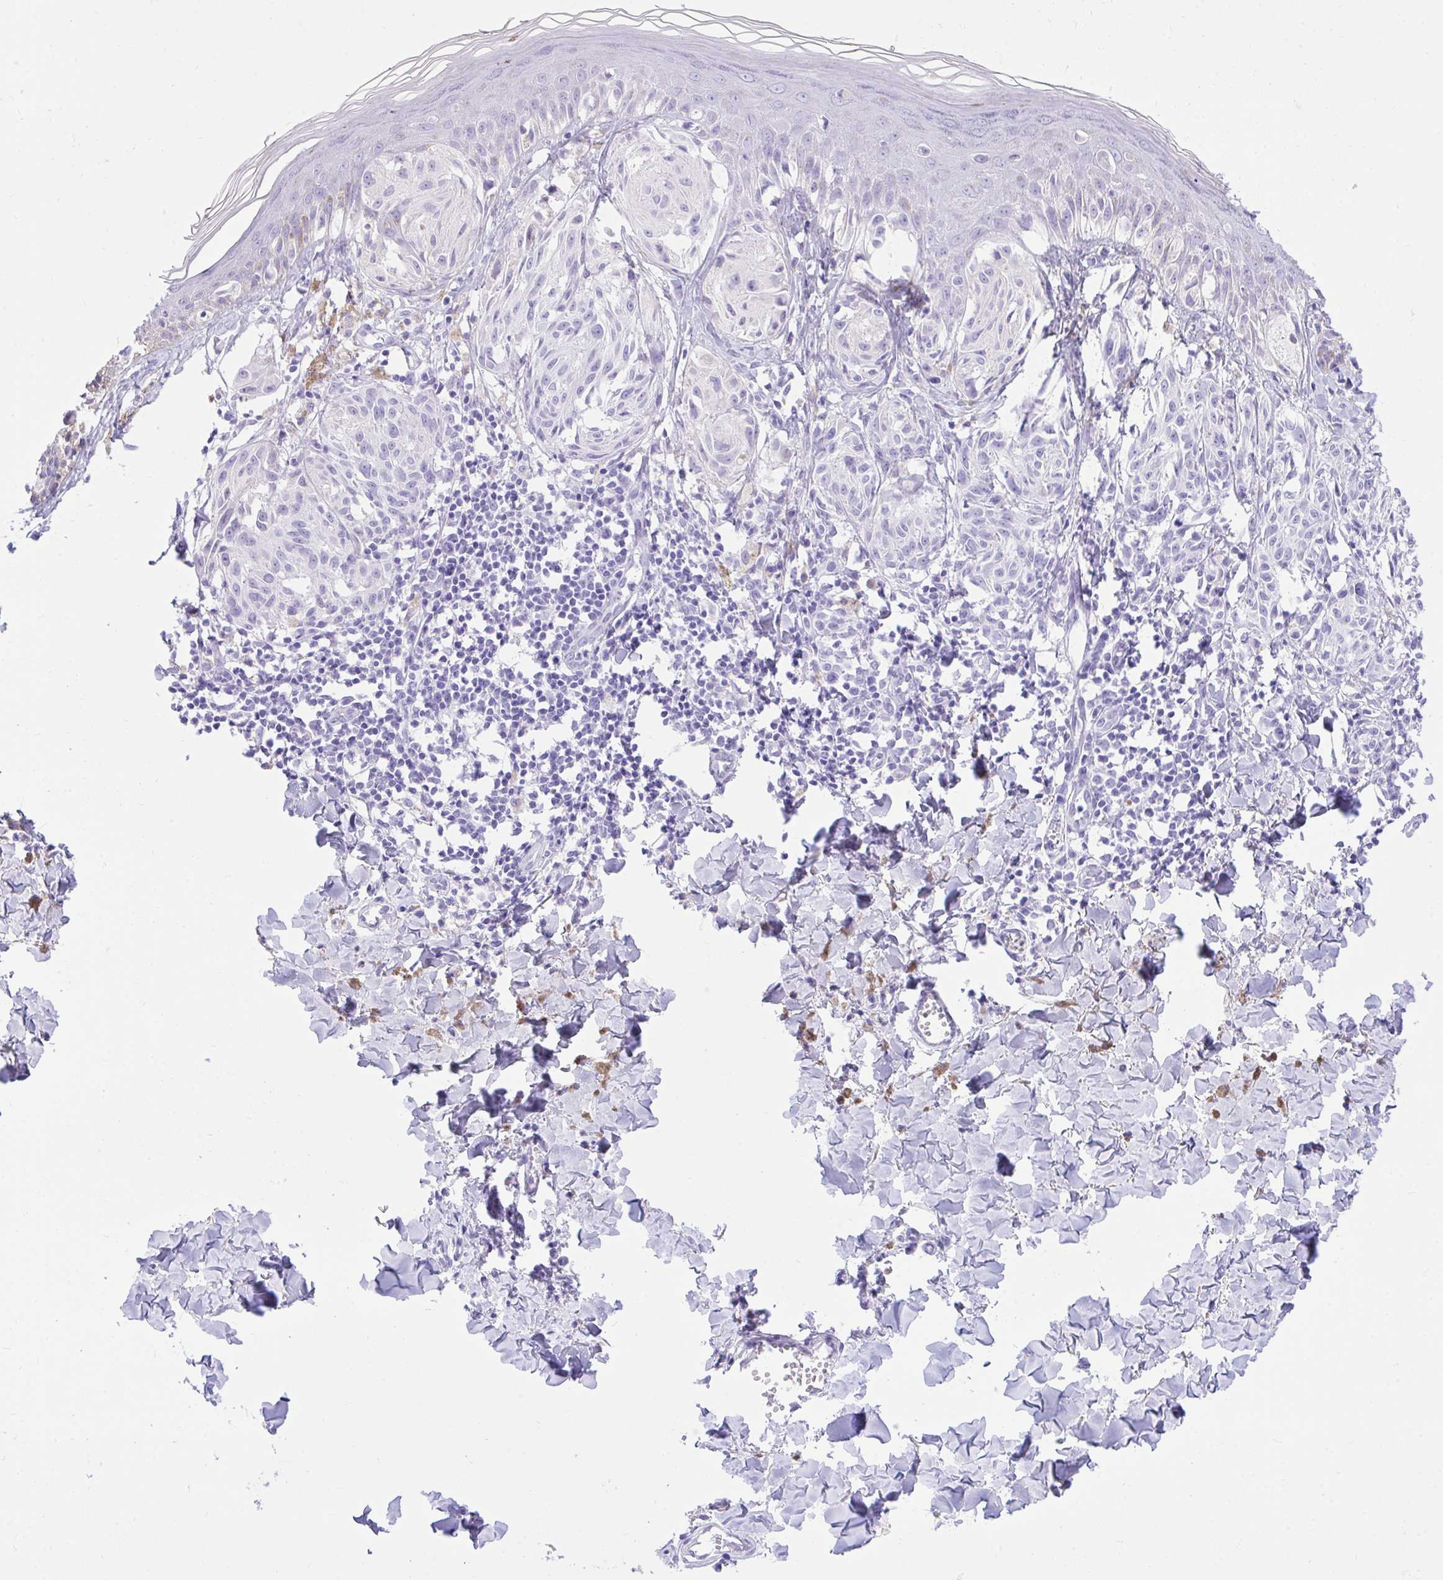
{"staining": {"intensity": "negative", "quantity": "none", "location": "none"}, "tissue": "melanoma", "cell_type": "Tumor cells", "image_type": "cancer", "snomed": [{"axis": "morphology", "description": "Malignant melanoma, NOS"}, {"axis": "topography", "description": "Skin"}], "caption": "Immunohistochemistry (IHC) of human malignant melanoma exhibits no positivity in tumor cells.", "gene": "KCNN4", "patient": {"sex": "female", "age": 38}}